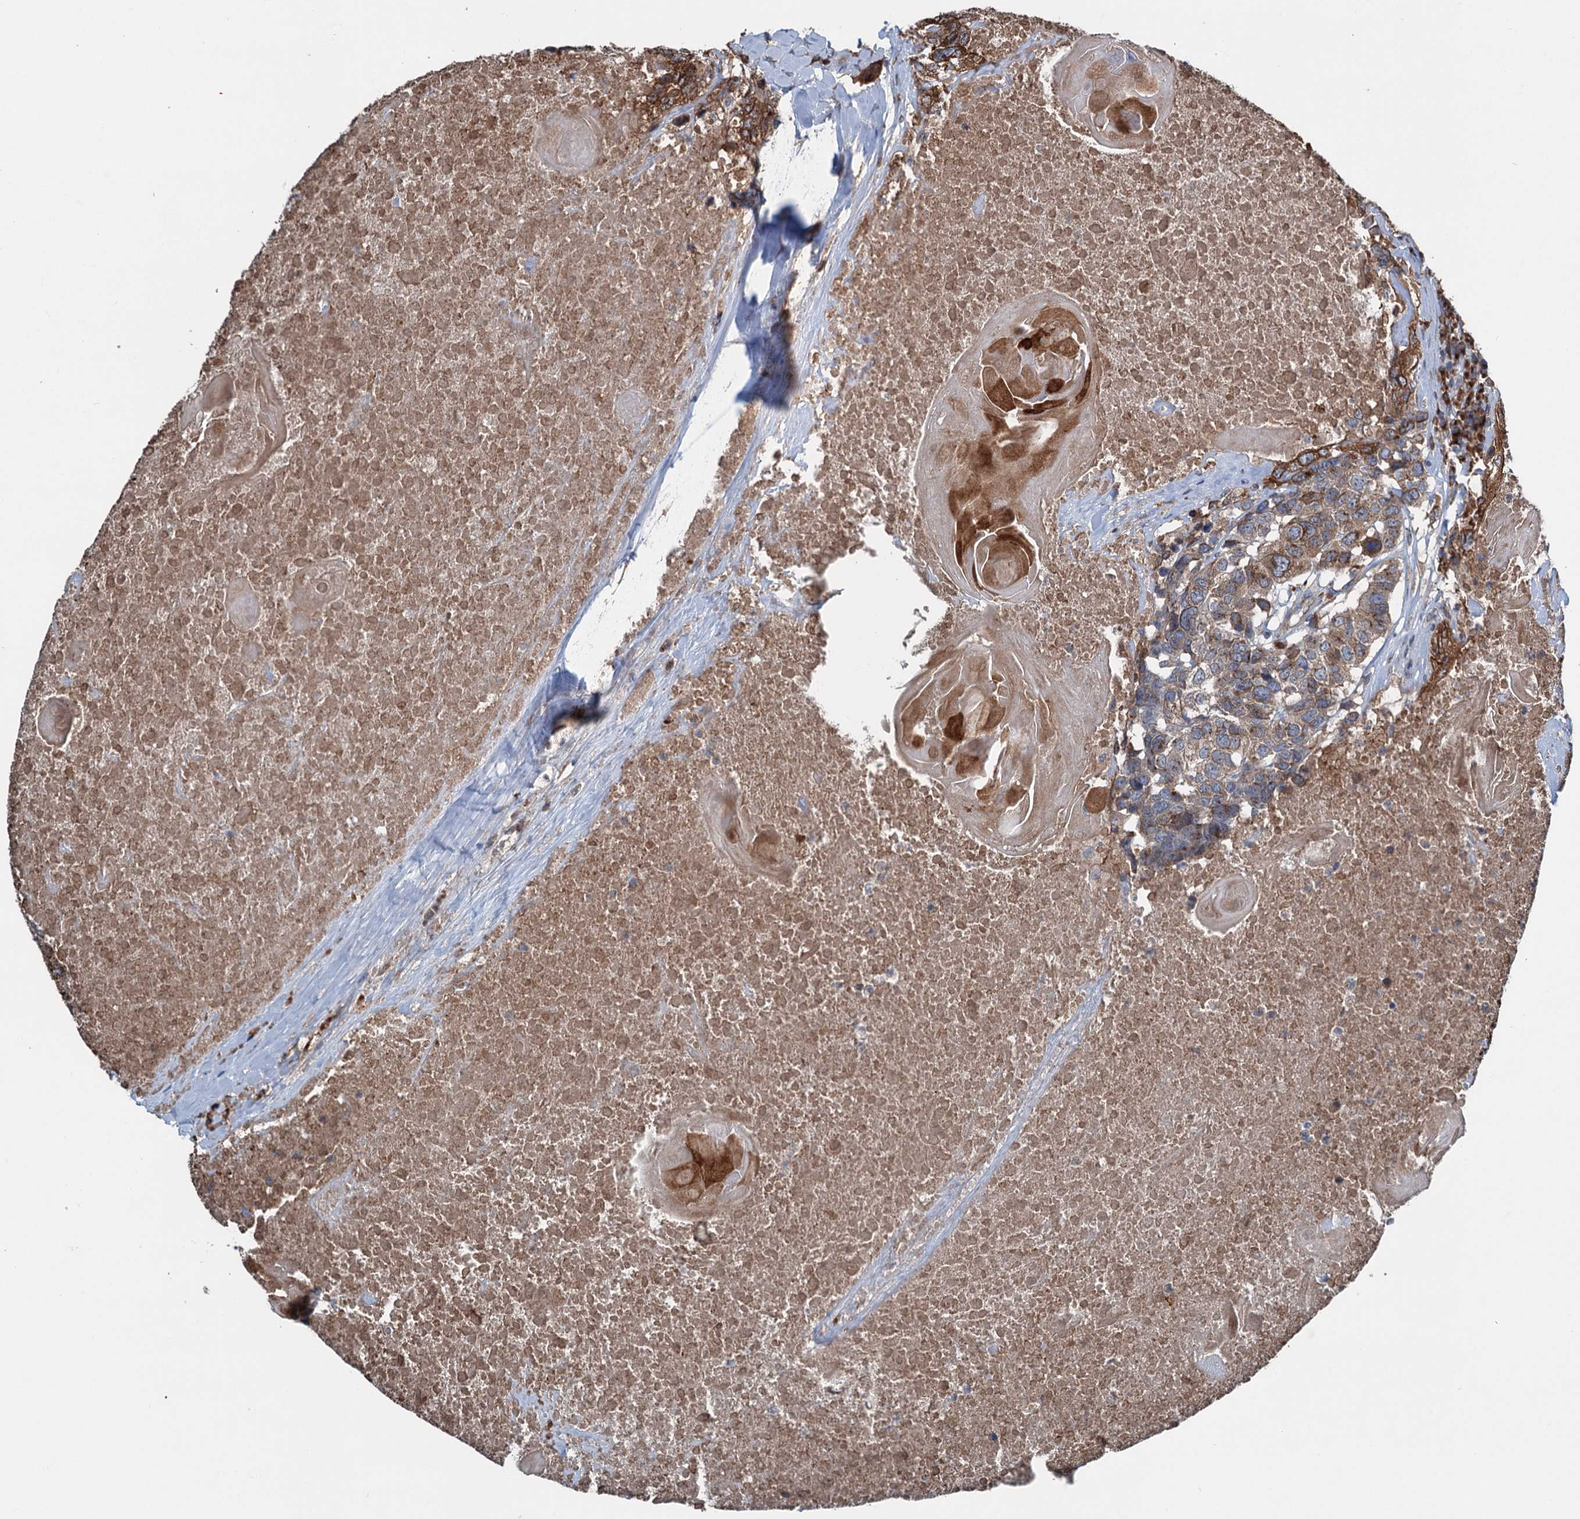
{"staining": {"intensity": "weak", "quantity": ">75%", "location": "cytoplasmic/membranous"}, "tissue": "head and neck cancer", "cell_type": "Tumor cells", "image_type": "cancer", "snomed": [{"axis": "morphology", "description": "Squamous cell carcinoma, NOS"}, {"axis": "topography", "description": "Head-Neck"}], "caption": "Head and neck cancer stained for a protein (brown) demonstrates weak cytoplasmic/membranous positive expression in about >75% of tumor cells.", "gene": "CALCOCO1", "patient": {"sex": "male", "age": 66}}